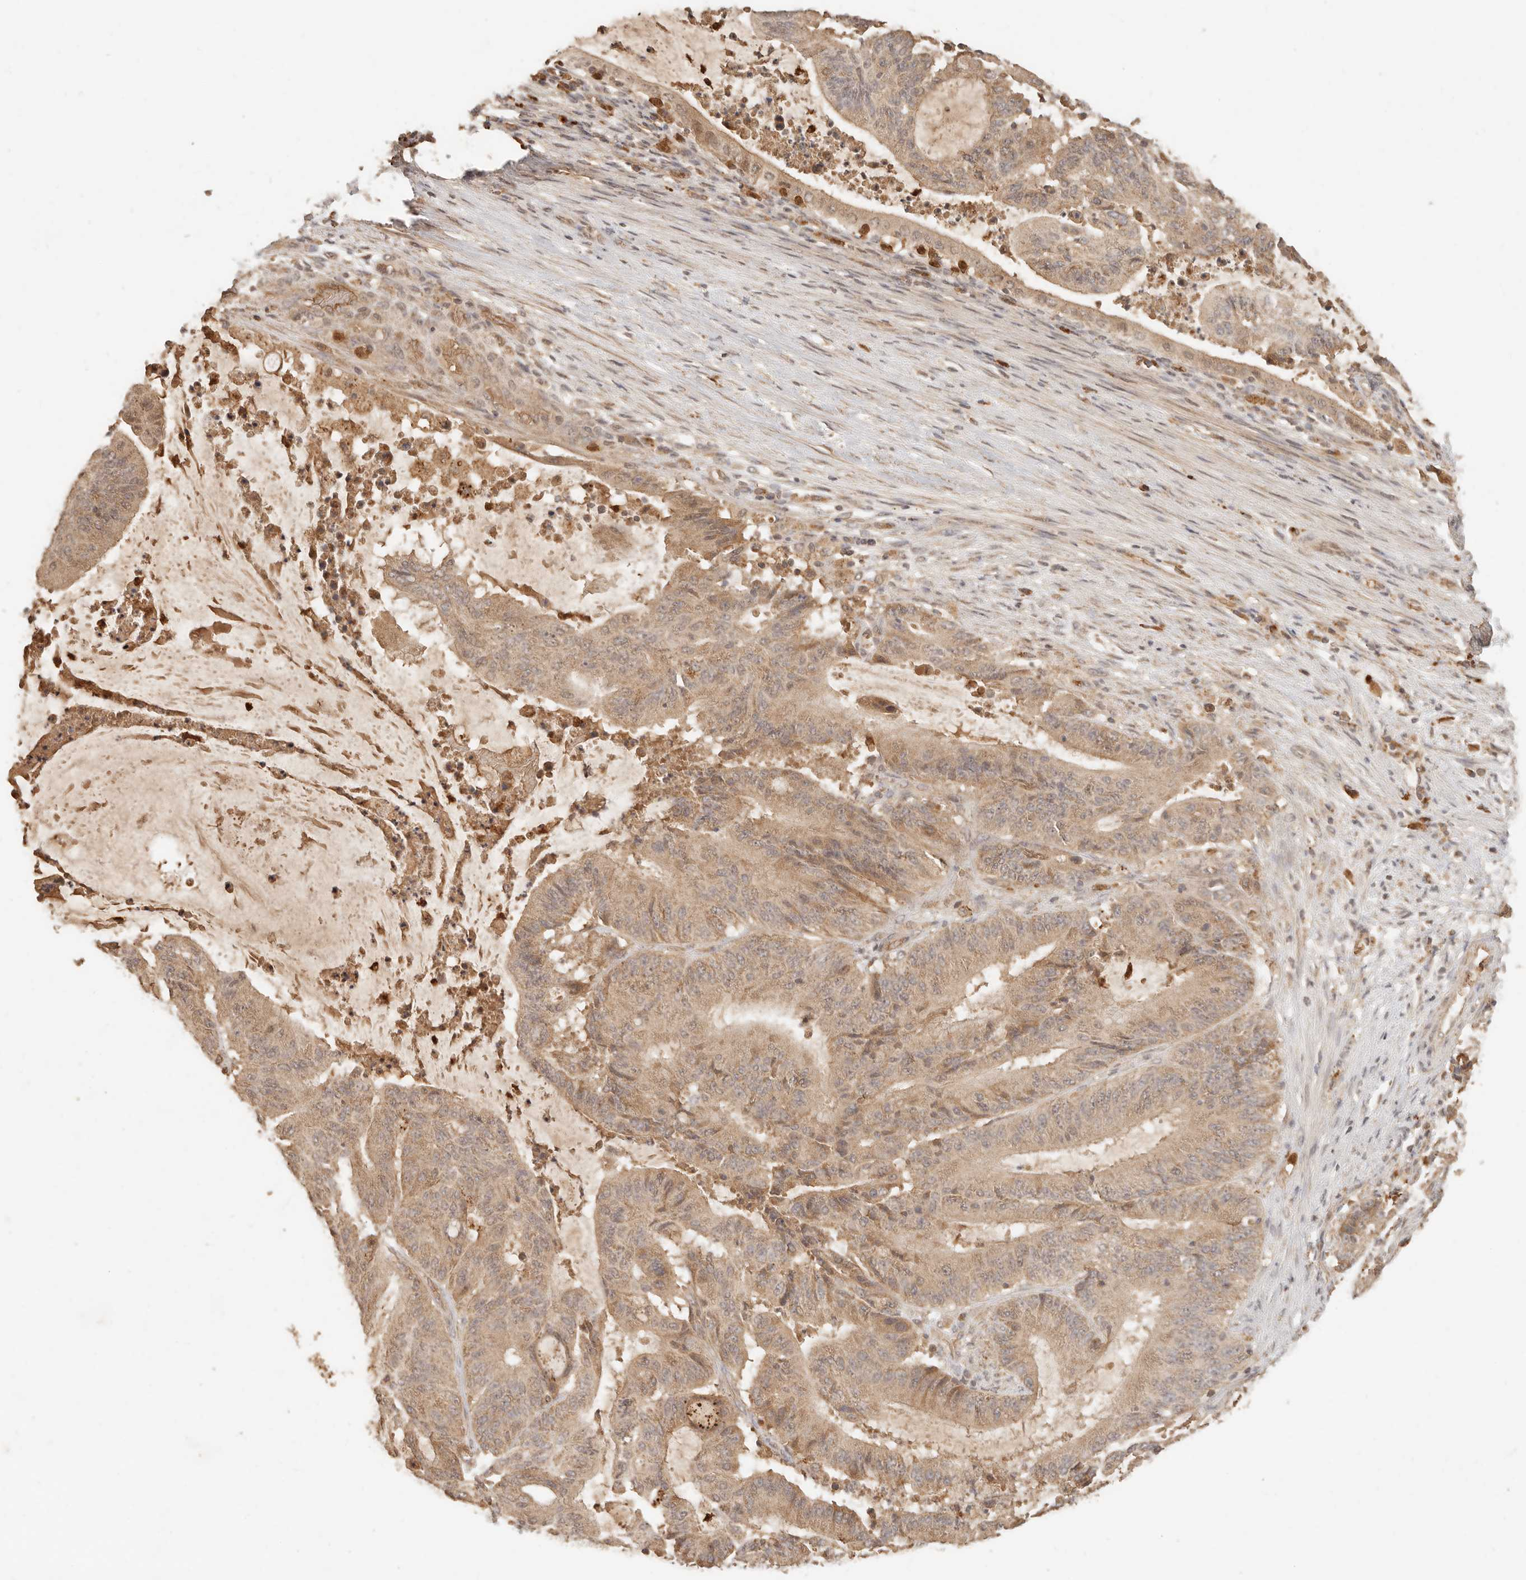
{"staining": {"intensity": "moderate", "quantity": ">75%", "location": "cytoplasmic/membranous"}, "tissue": "liver cancer", "cell_type": "Tumor cells", "image_type": "cancer", "snomed": [{"axis": "morphology", "description": "Normal tissue, NOS"}, {"axis": "morphology", "description": "Cholangiocarcinoma"}, {"axis": "topography", "description": "Liver"}, {"axis": "topography", "description": "Peripheral nerve tissue"}], "caption": "This image shows immunohistochemistry (IHC) staining of liver cholangiocarcinoma, with medium moderate cytoplasmic/membranous staining in about >75% of tumor cells.", "gene": "INTS11", "patient": {"sex": "female", "age": 73}}